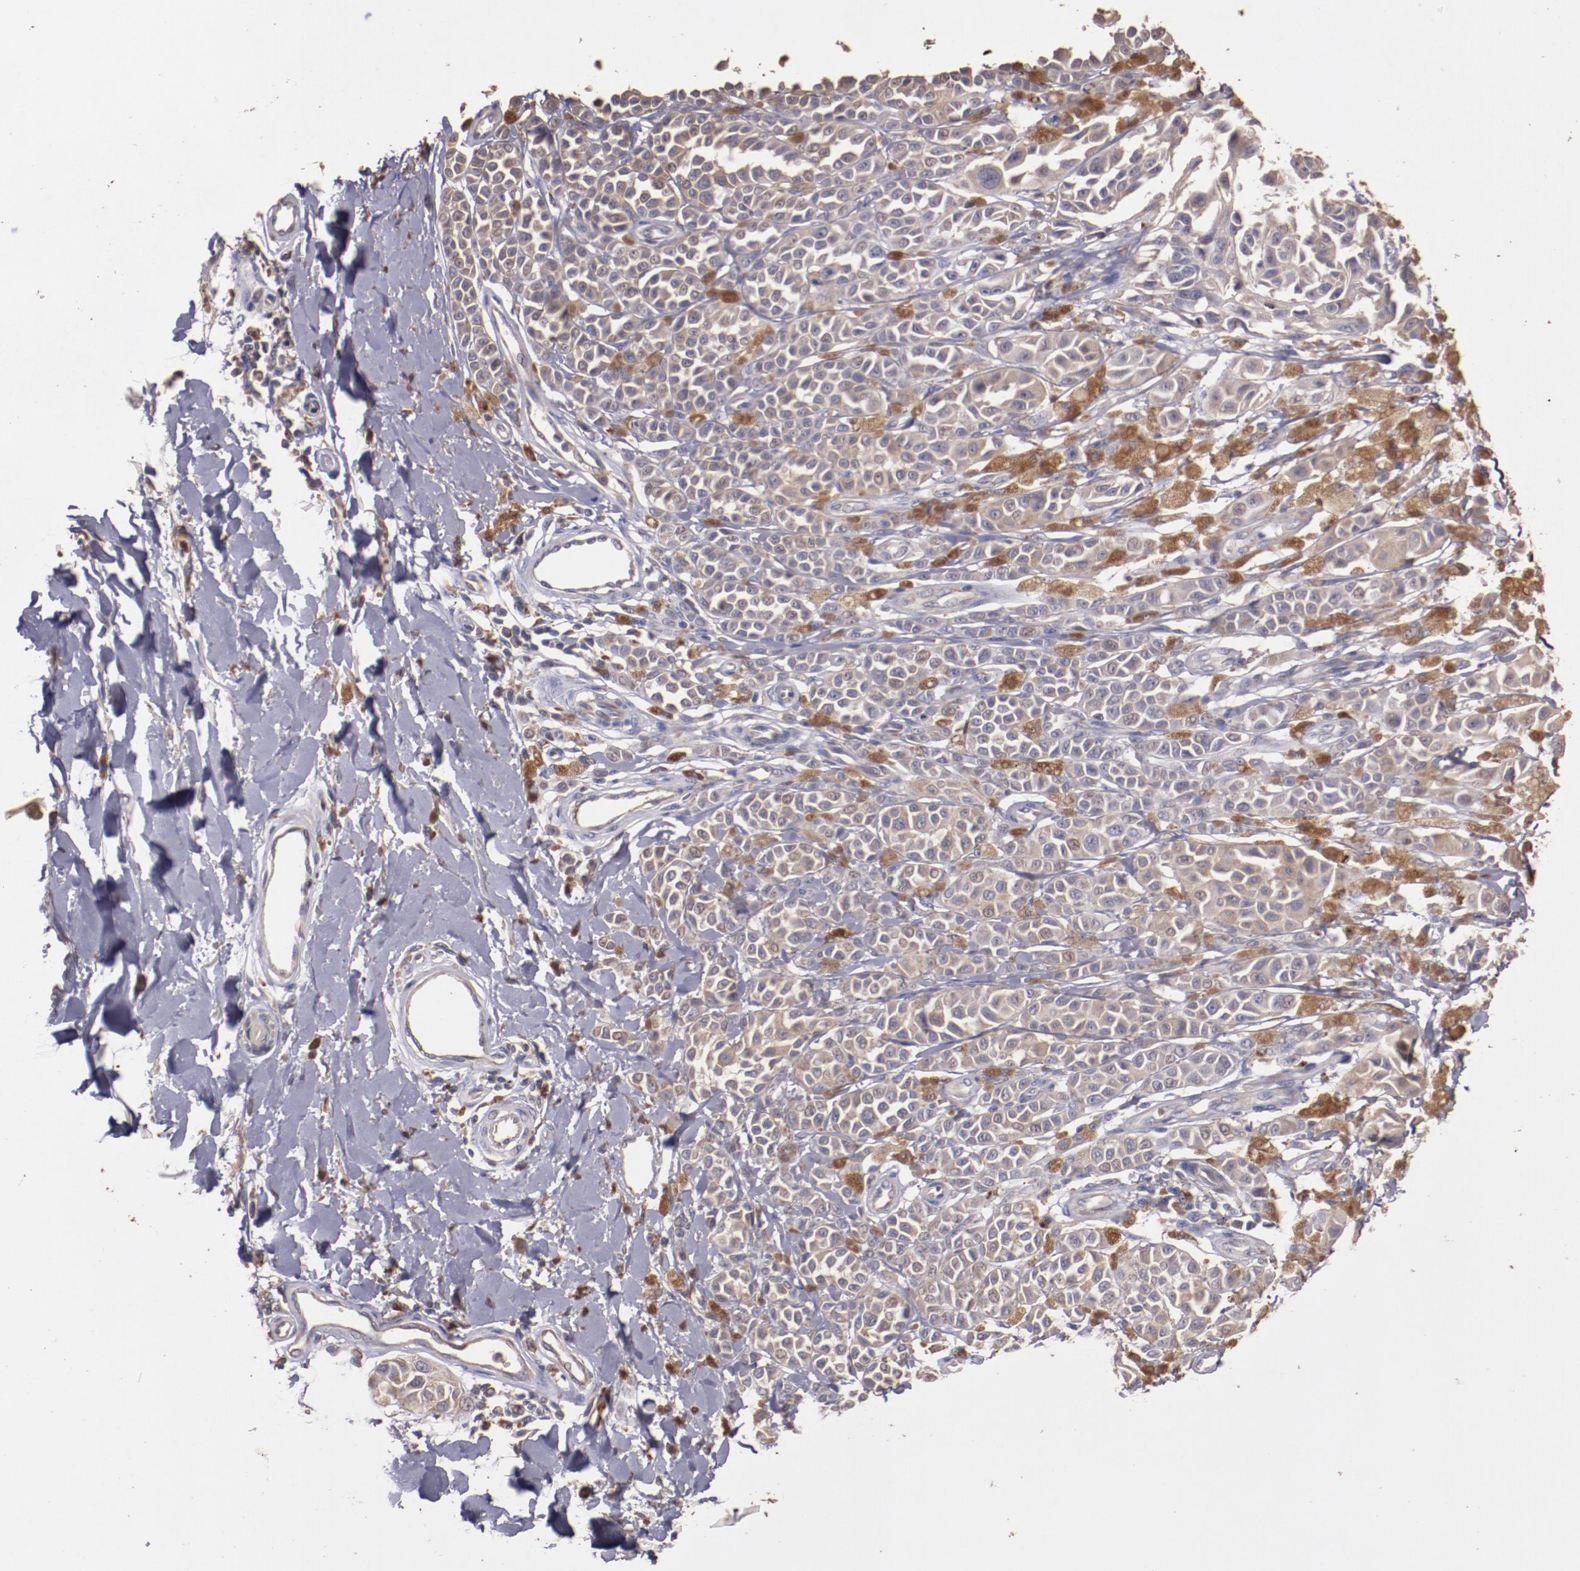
{"staining": {"intensity": "weak", "quantity": ">75%", "location": "cytoplasmic/membranous"}, "tissue": "melanoma", "cell_type": "Tumor cells", "image_type": "cancer", "snomed": [{"axis": "morphology", "description": "Malignant melanoma, NOS"}, {"axis": "topography", "description": "Skin"}], "caption": "This is an image of immunohistochemistry (IHC) staining of malignant melanoma, which shows weak staining in the cytoplasmic/membranous of tumor cells.", "gene": "SRRD", "patient": {"sex": "female", "age": 38}}